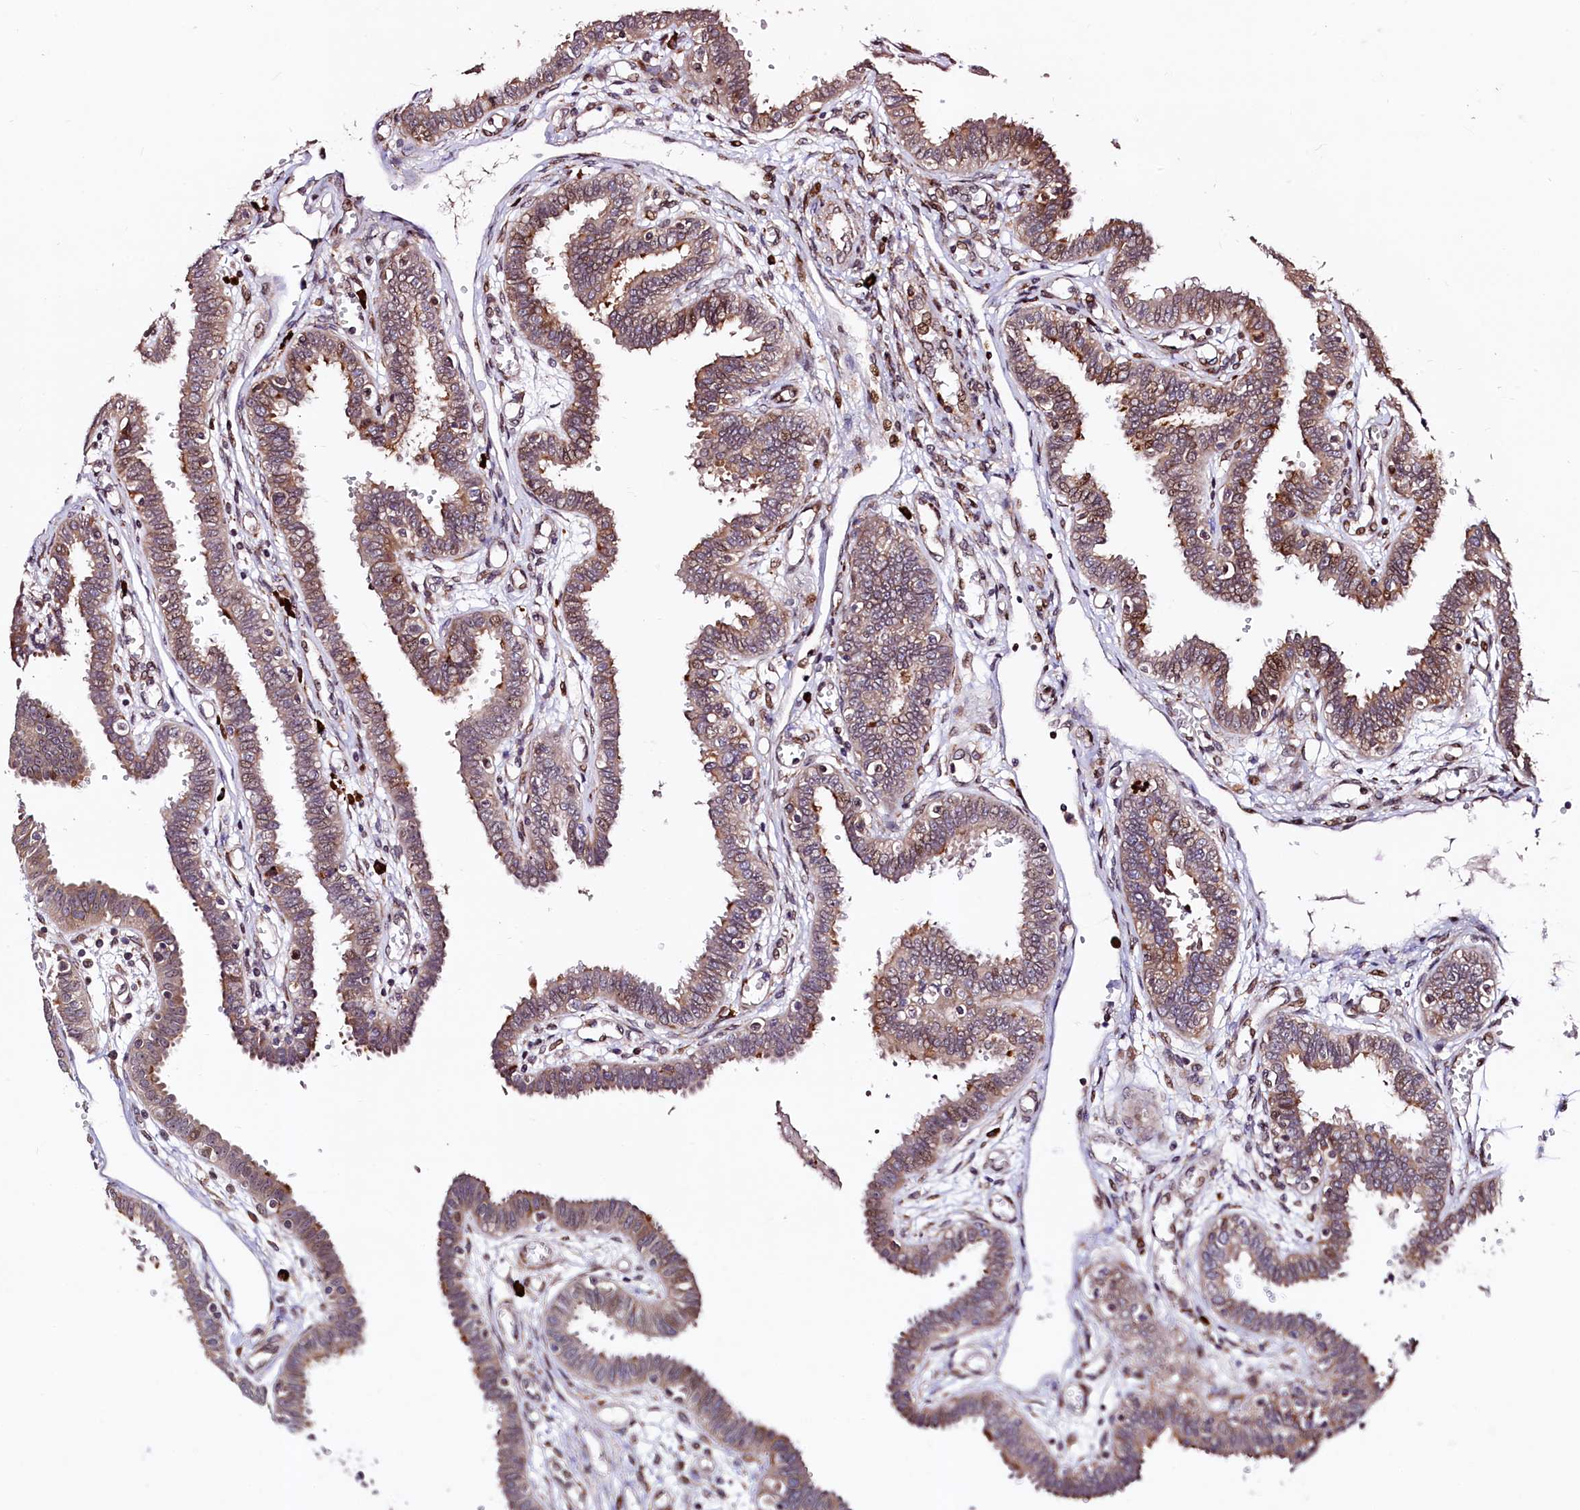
{"staining": {"intensity": "moderate", "quantity": ">75%", "location": "cytoplasmic/membranous"}, "tissue": "fallopian tube", "cell_type": "Glandular cells", "image_type": "normal", "snomed": [{"axis": "morphology", "description": "Normal tissue, NOS"}, {"axis": "topography", "description": "Fallopian tube"}], "caption": "Immunohistochemistry (IHC) (DAB (3,3'-diaminobenzidine)) staining of unremarkable fallopian tube demonstrates moderate cytoplasmic/membranous protein expression in about >75% of glandular cells. (Stains: DAB in brown, nuclei in blue, Microscopy: brightfield microscopy at high magnification).", "gene": "C5orf15", "patient": {"sex": "female", "age": 32}}